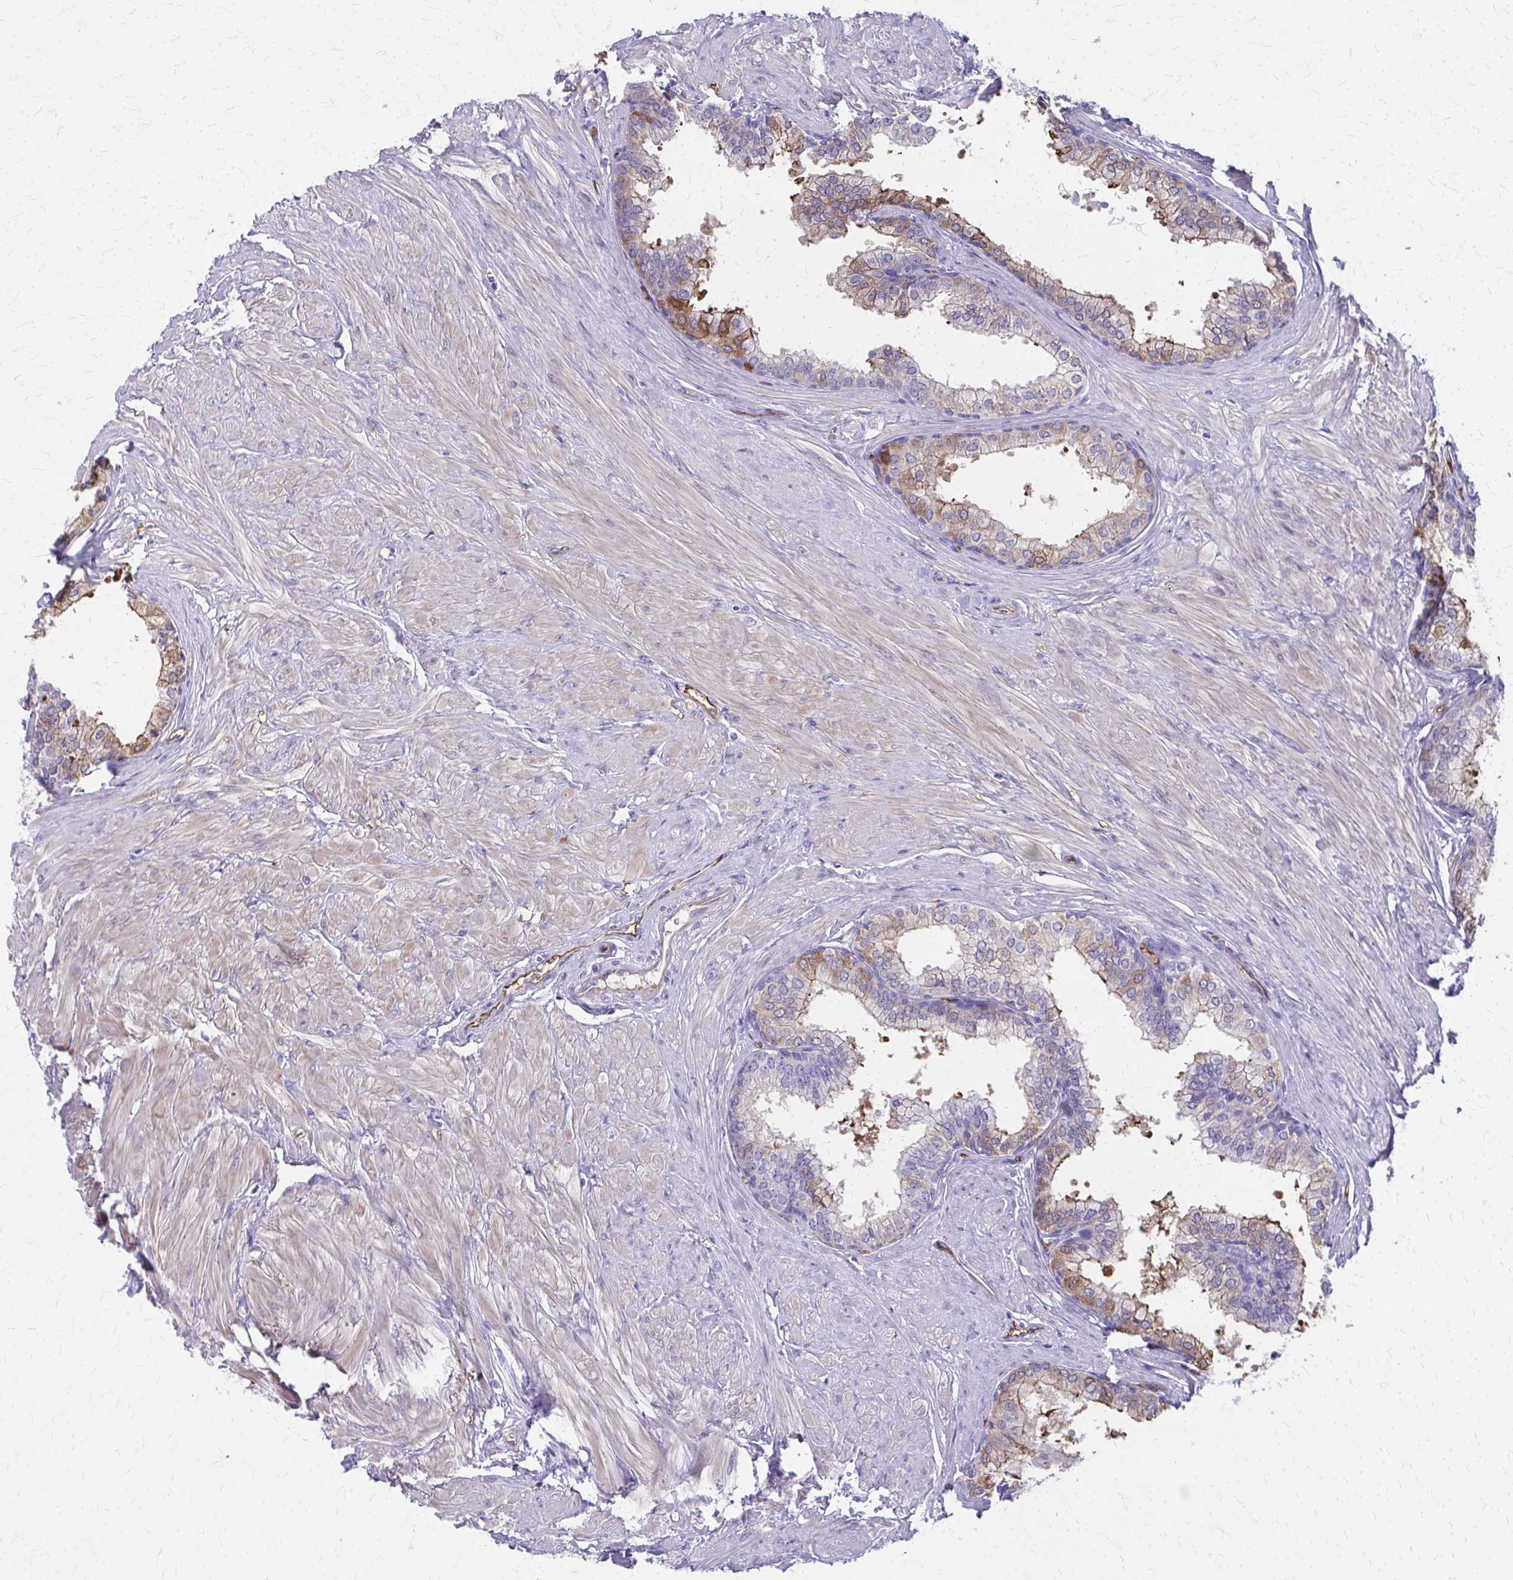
{"staining": {"intensity": "weak", "quantity": "<25%", "location": "cytoplasmic/membranous"}, "tissue": "prostate", "cell_type": "Glandular cells", "image_type": "normal", "snomed": [{"axis": "morphology", "description": "Normal tissue, NOS"}, {"axis": "topography", "description": "Prostate"}, {"axis": "topography", "description": "Peripheral nerve tissue"}], "caption": "High magnification brightfield microscopy of unremarkable prostate stained with DAB (3,3'-diaminobenzidine) (brown) and counterstained with hematoxylin (blue): glandular cells show no significant staining.", "gene": "TPSG1", "patient": {"sex": "male", "age": 55}}